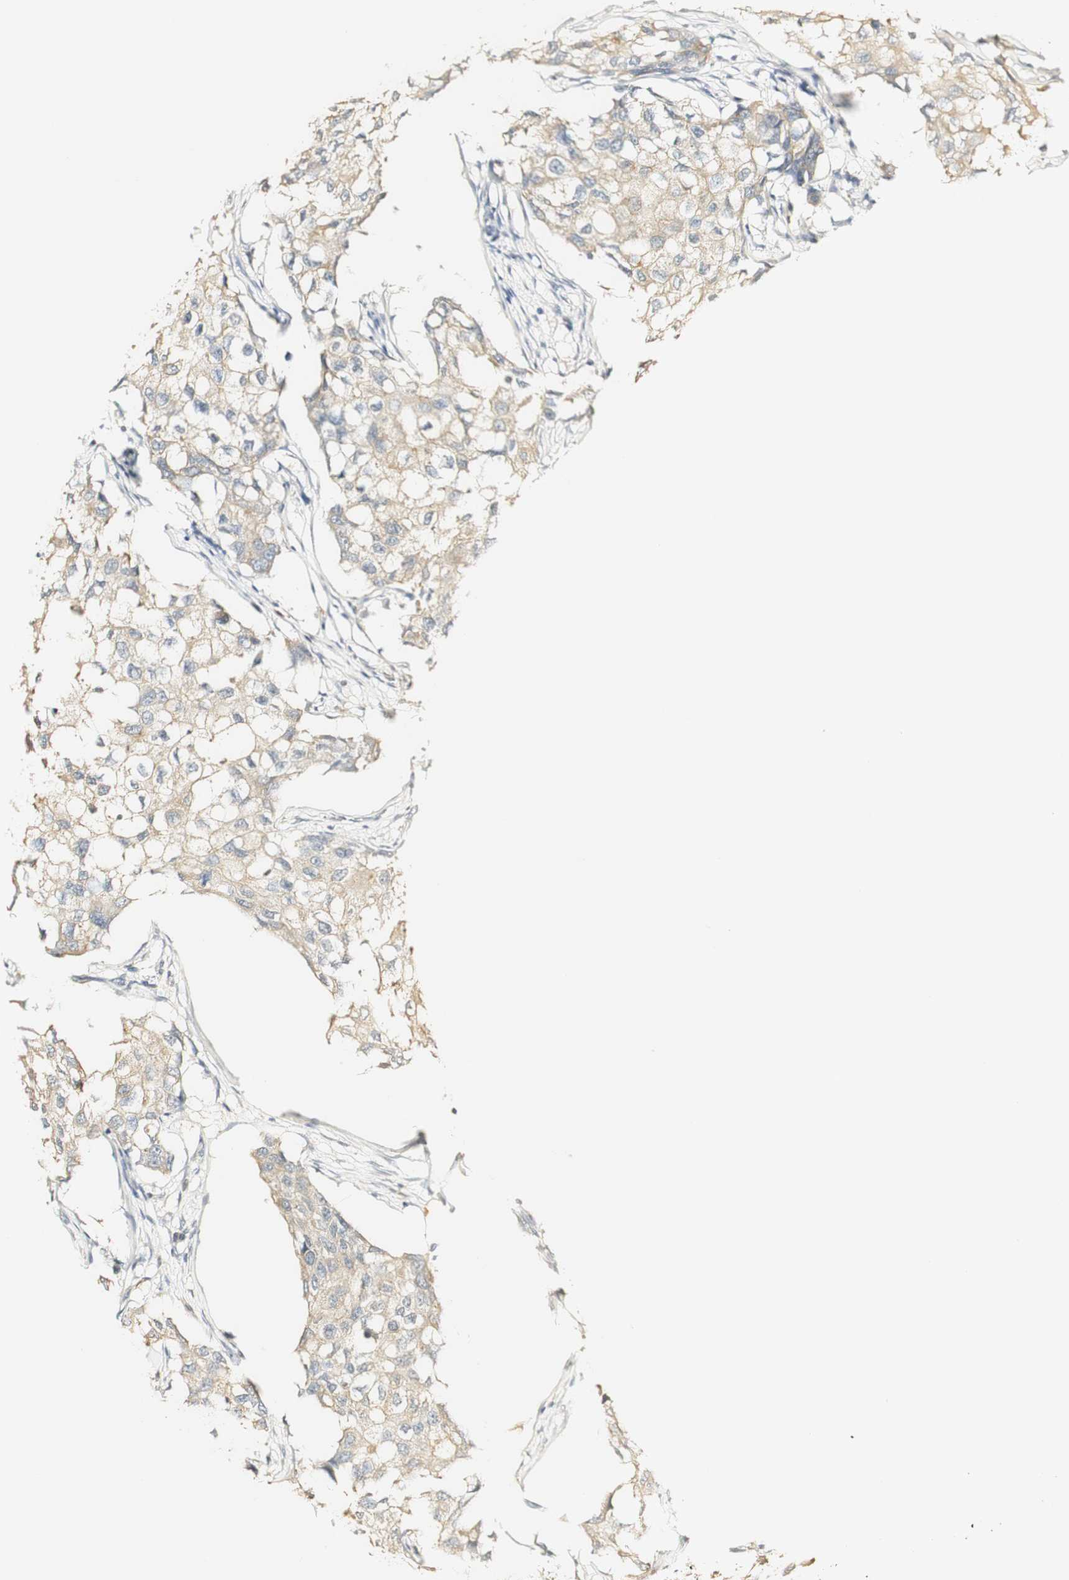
{"staining": {"intensity": "weak", "quantity": ">75%", "location": "cytoplasmic/membranous"}, "tissue": "breast cancer", "cell_type": "Tumor cells", "image_type": "cancer", "snomed": [{"axis": "morphology", "description": "Duct carcinoma"}, {"axis": "topography", "description": "Breast"}], "caption": "High-magnification brightfield microscopy of breast cancer stained with DAB (brown) and counterstained with hematoxylin (blue). tumor cells exhibit weak cytoplasmic/membranous staining is seen in approximately>75% of cells.", "gene": "SYT7", "patient": {"sex": "female", "age": 27}}